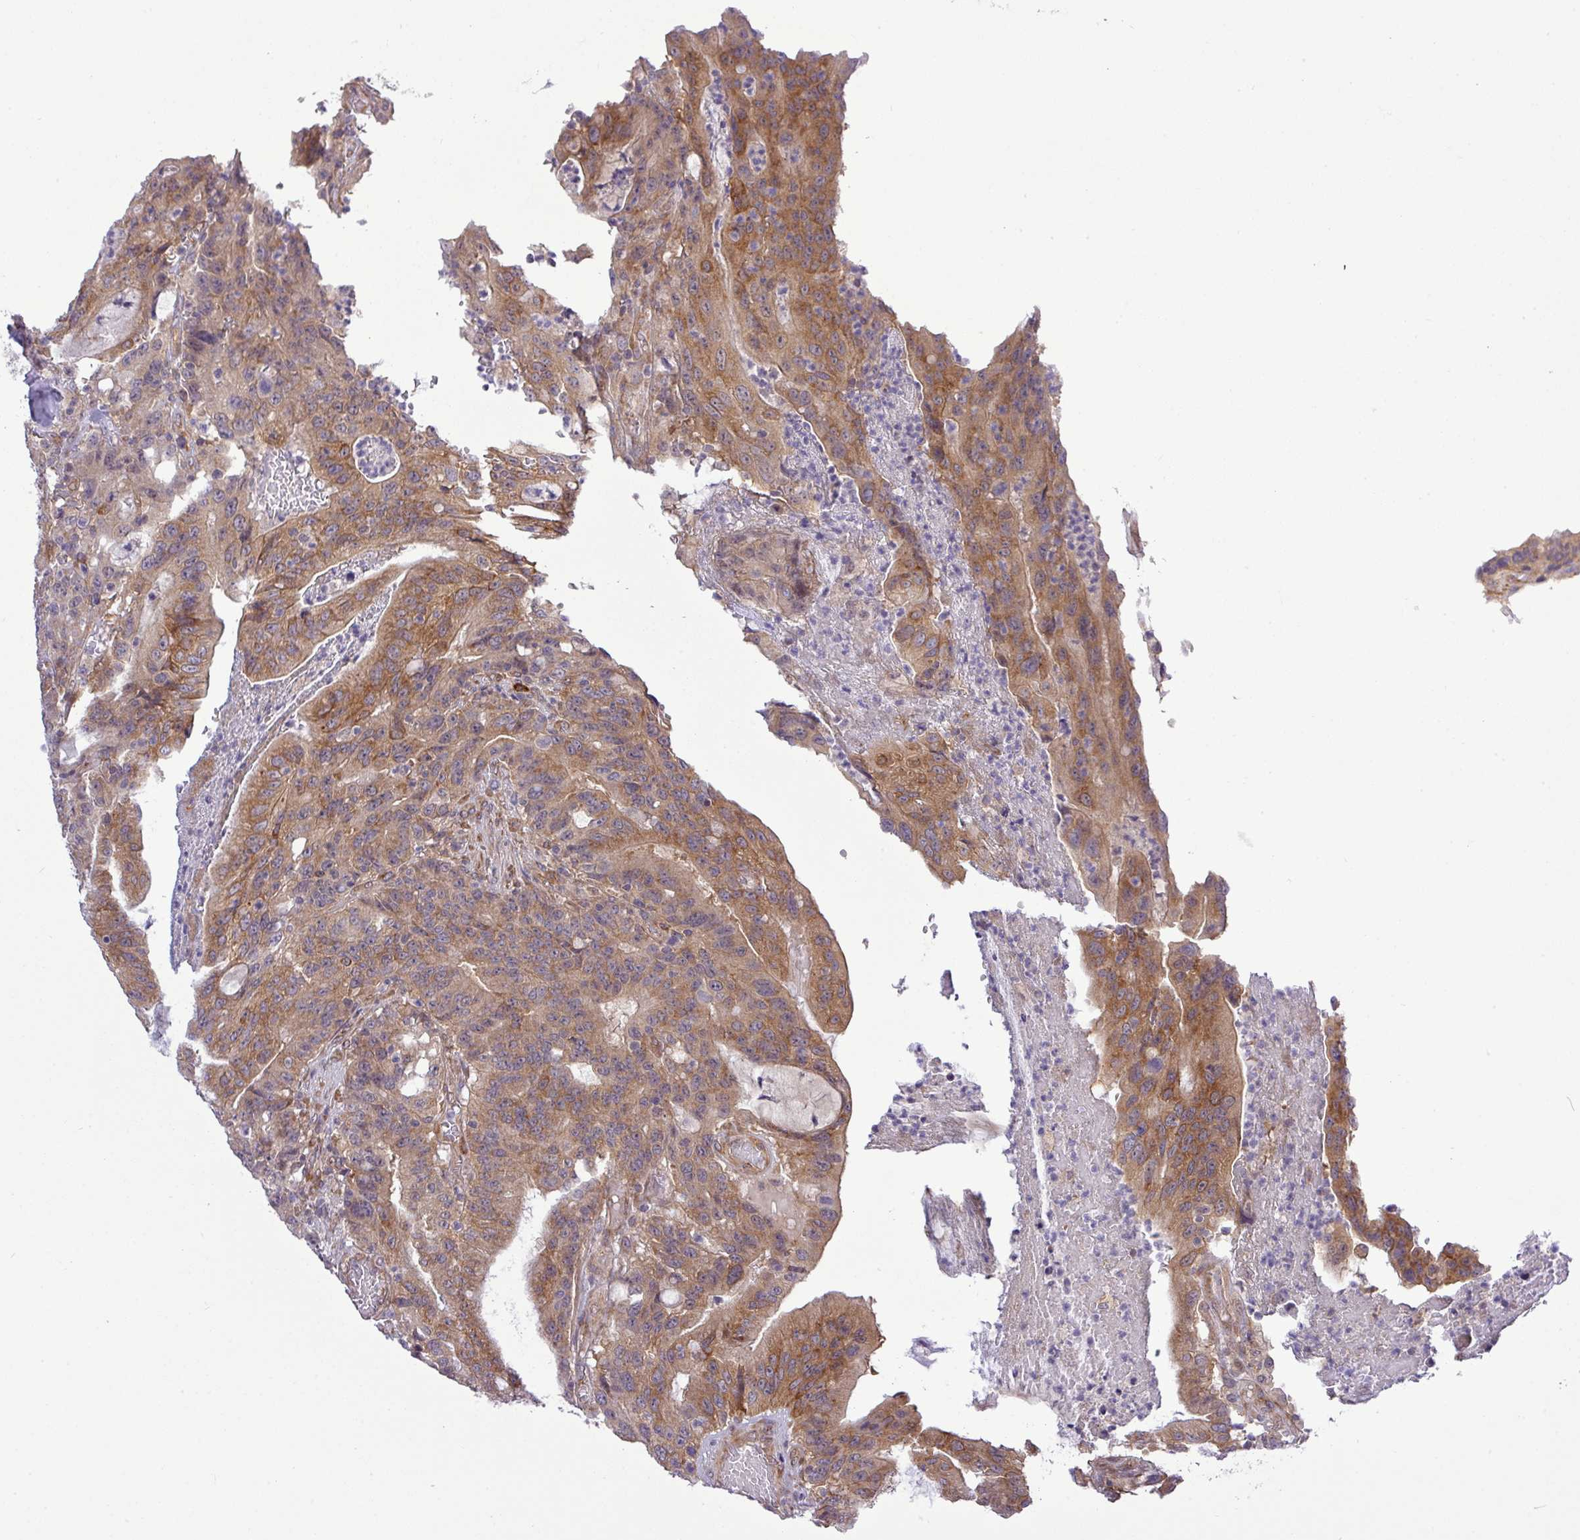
{"staining": {"intensity": "moderate", "quantity": ">75%", "location": "cytoplasmic/membranous"}, "tissue": "colorectal cancer", "cell_type": "Tumor cells", "image_type": "cancer", "snomed": [{"axis": "morphology", "description": "Adenocarcinoma, NOS"}, {"axis": "topography", "description": "Colon"}], "caption": "Protein staining exhibits moderate cytoplasmic/membranous staining in about >75% of tumor cells in colorectal adenocarcinoma. (brown staining indicates protein expression, while blue staining denotes nuclei).", "gene": "FAM222B", "patient": {"sex": "male", "age": 83}}